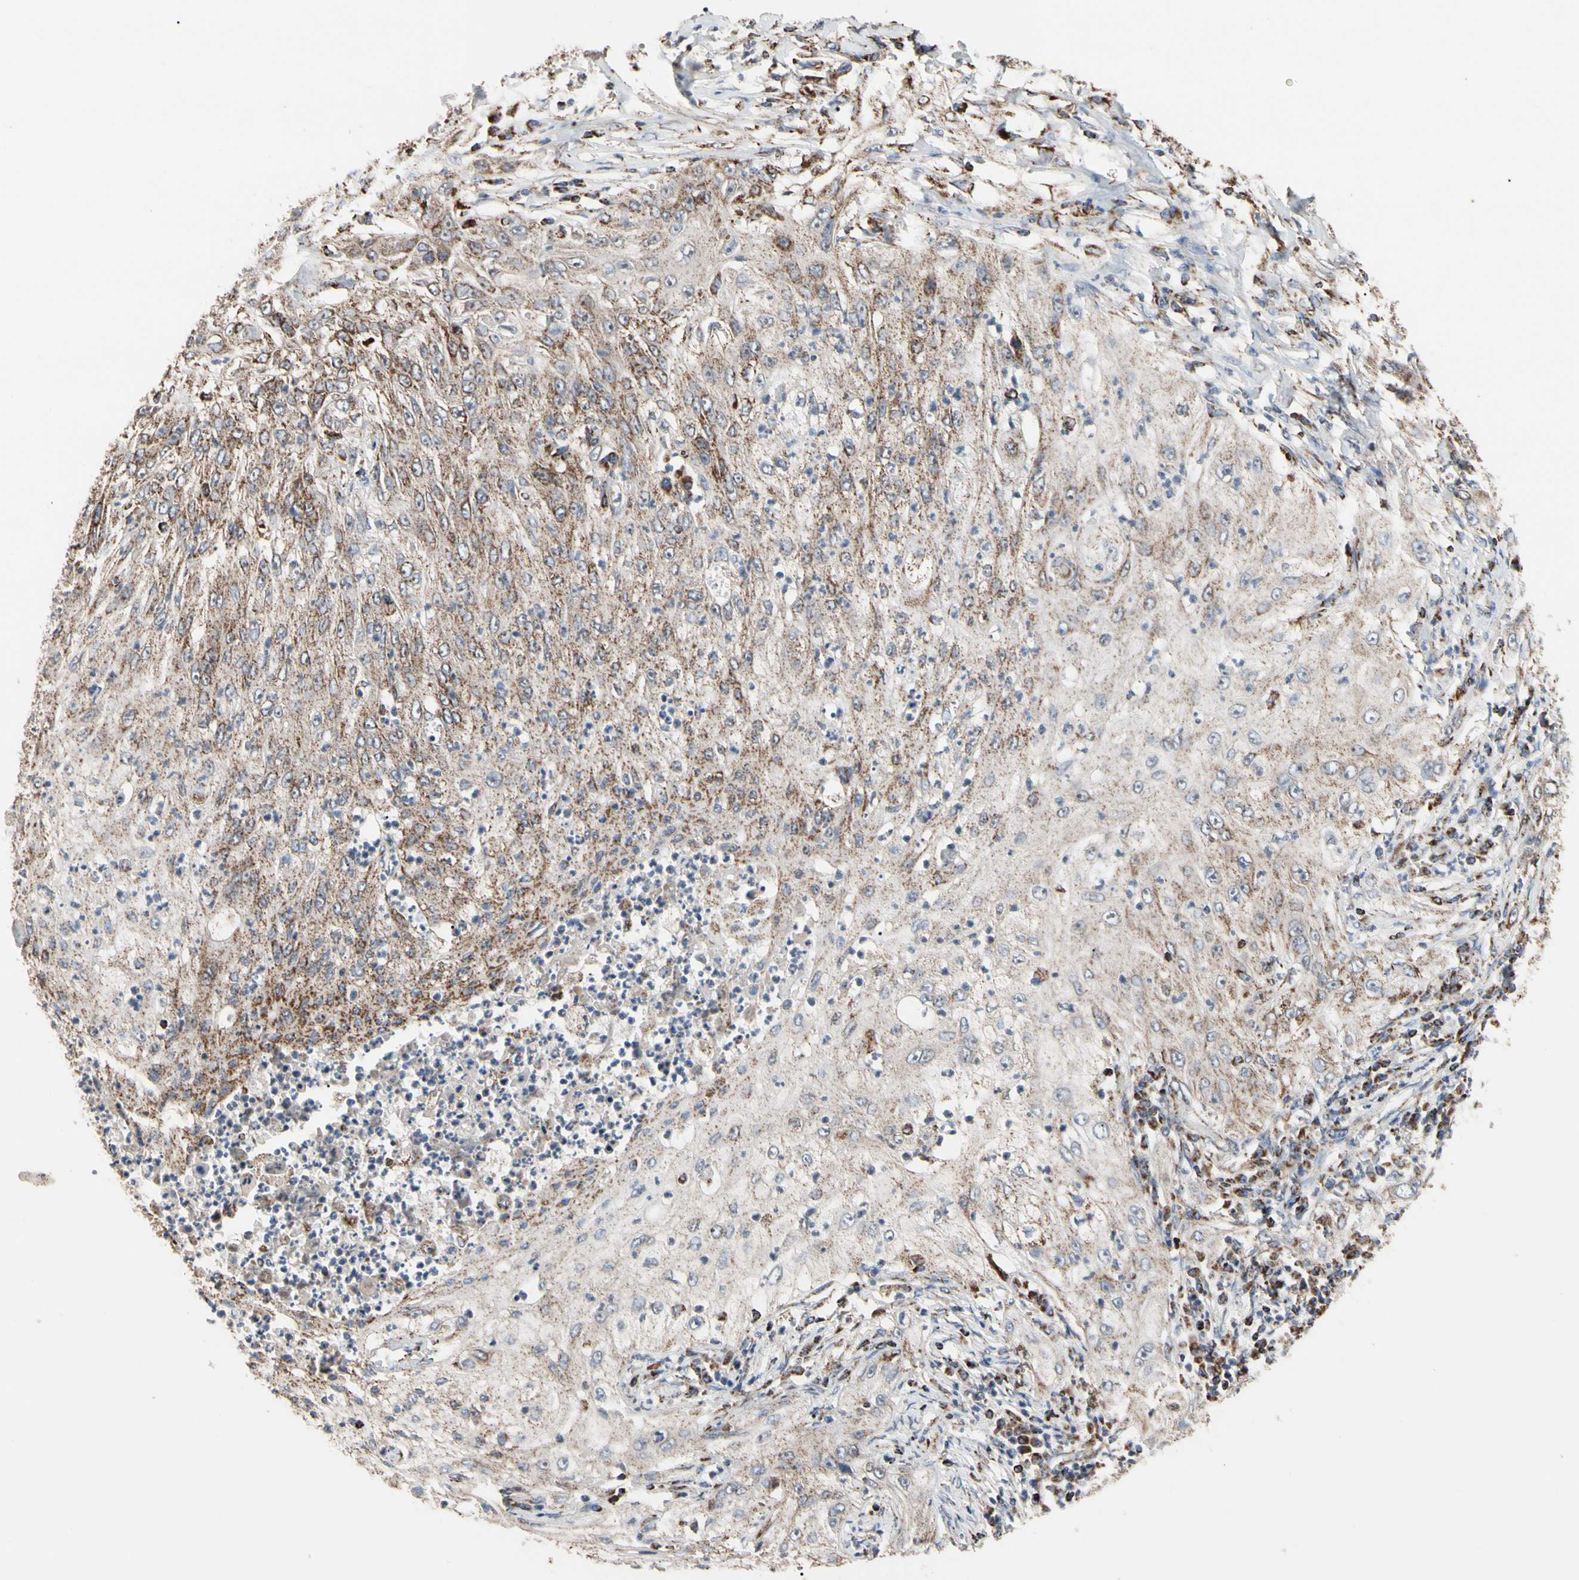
{"staining": {"intensity": "moderate", "quantity": ">75%", "location": "cytoplasmic/membranous"}, "tissue": "lung cancer", "cell_type": "Tumor cells", "image_type": "cancer", "snomed": [{"axis": "morphology", "description": "Inflammation, NOS"}, {"axis": "morphology", "description": "Squamous cell carcinoma, NOS"}, {"axis": "topography", "description": "Lymph node"}, {"axis": "topography", "description": "Soft tissue"}, {"axis": "topography", "description": "Lung"}], "caption": "Immunohistochemical staining of human lung cancer (squamous cell carcinoma) displays moderate cytoplasmic/membranous protein positivity in about >75% of tumor cells.", "gene": "FAM110B", "patient": {"sex": "male", "age": 66}}